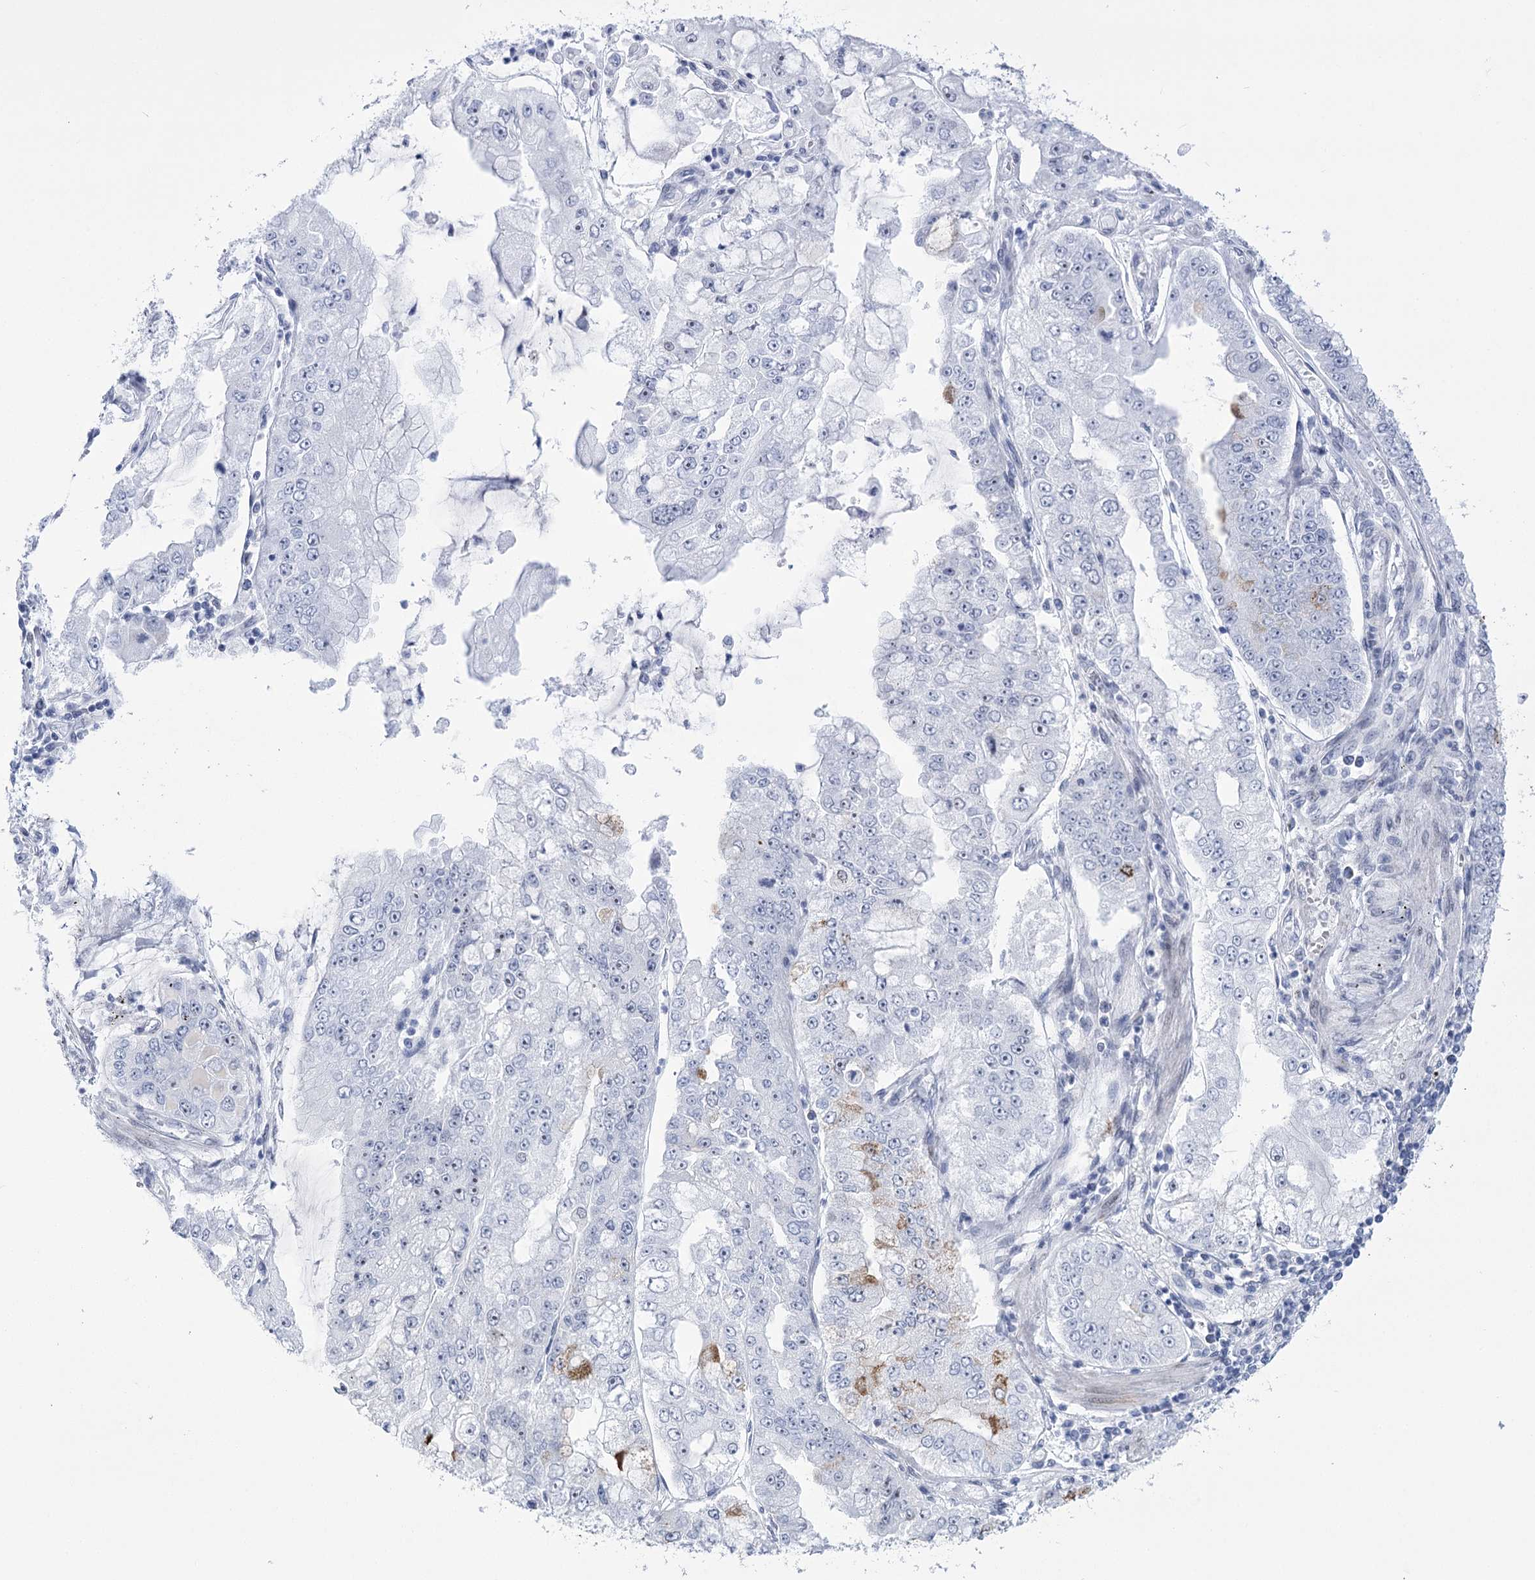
{"staining": {"intensity": "negative", "quantity": "none", "location": "none"}, "tissue": "stomach cancer", "cell_type": "Tumor cells", "image_type": "cancer", "snomed": [{"axis": "morphology", "description": "Adenocarcinoma, NOS"}, {"axis": "topography", "description": "Stomach"}], "caption": "A high-resolution photomicrograph shows immunohistochemistry (IHC) staining of adenocarcinoma (stomach), which shows no significant expression in tumor cells.", "gene": "HORMAD1", "patient": {"sex": "male", "age": 76}}